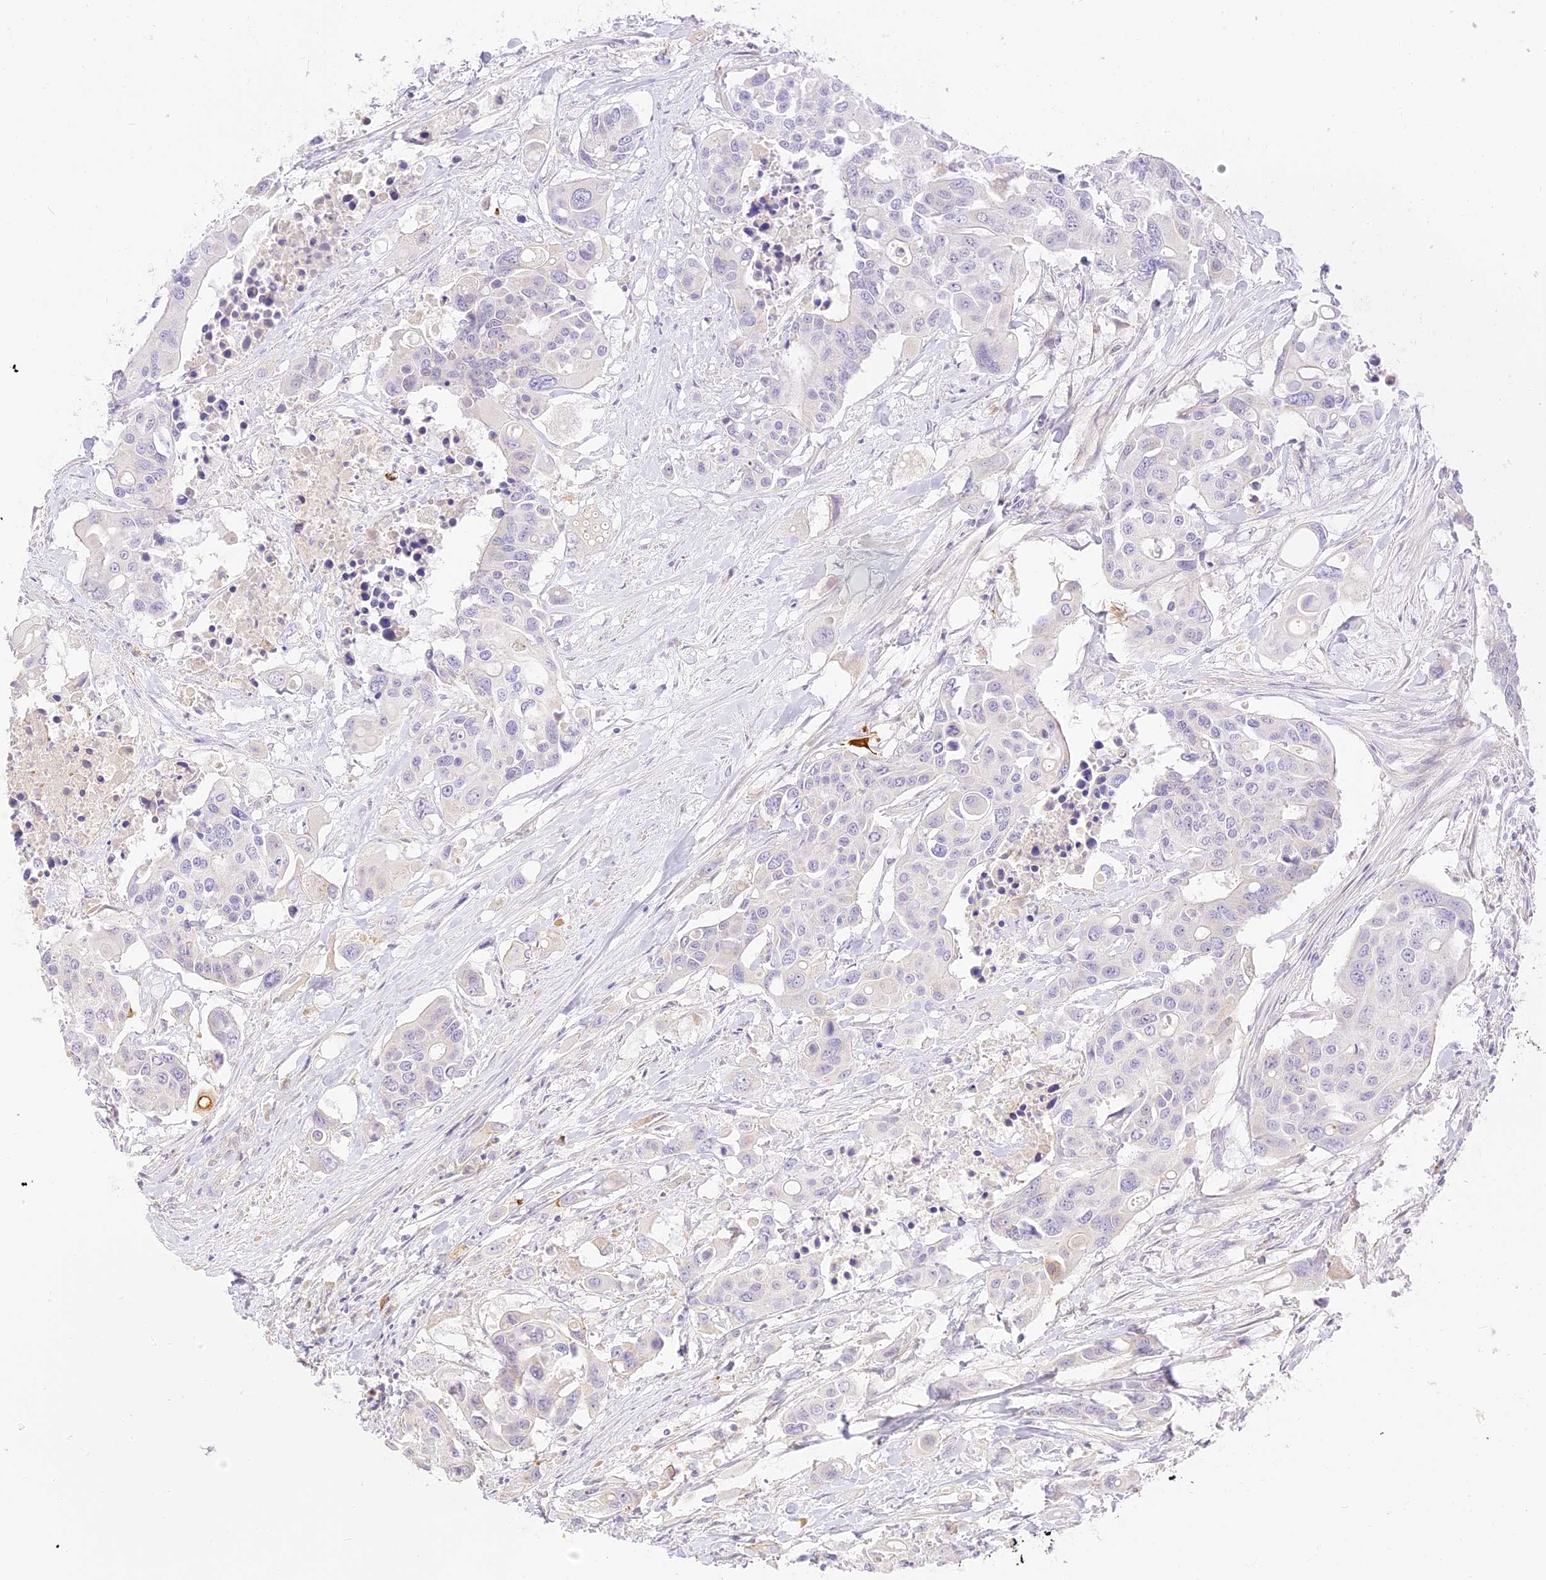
{"staining": {"intensity": "negative", "quantity": "none", "location": "none"}, "tissue": "colorectal cancer", "cell_type": "Tumor cells", "image_type": "cancer", "snomed": [{"axis": "morphology", "description": "Adenocarcinoma, NOS"}, {"axis": "topography", "description": "Colon"}], "caption": "Colorectal cancer (adenocarcinoma) stained for a protein using immunohistochemistry displays no positivity tumor cells.", "gene": "LRRC15", "patient": {"sex": "male", "age": 77}}